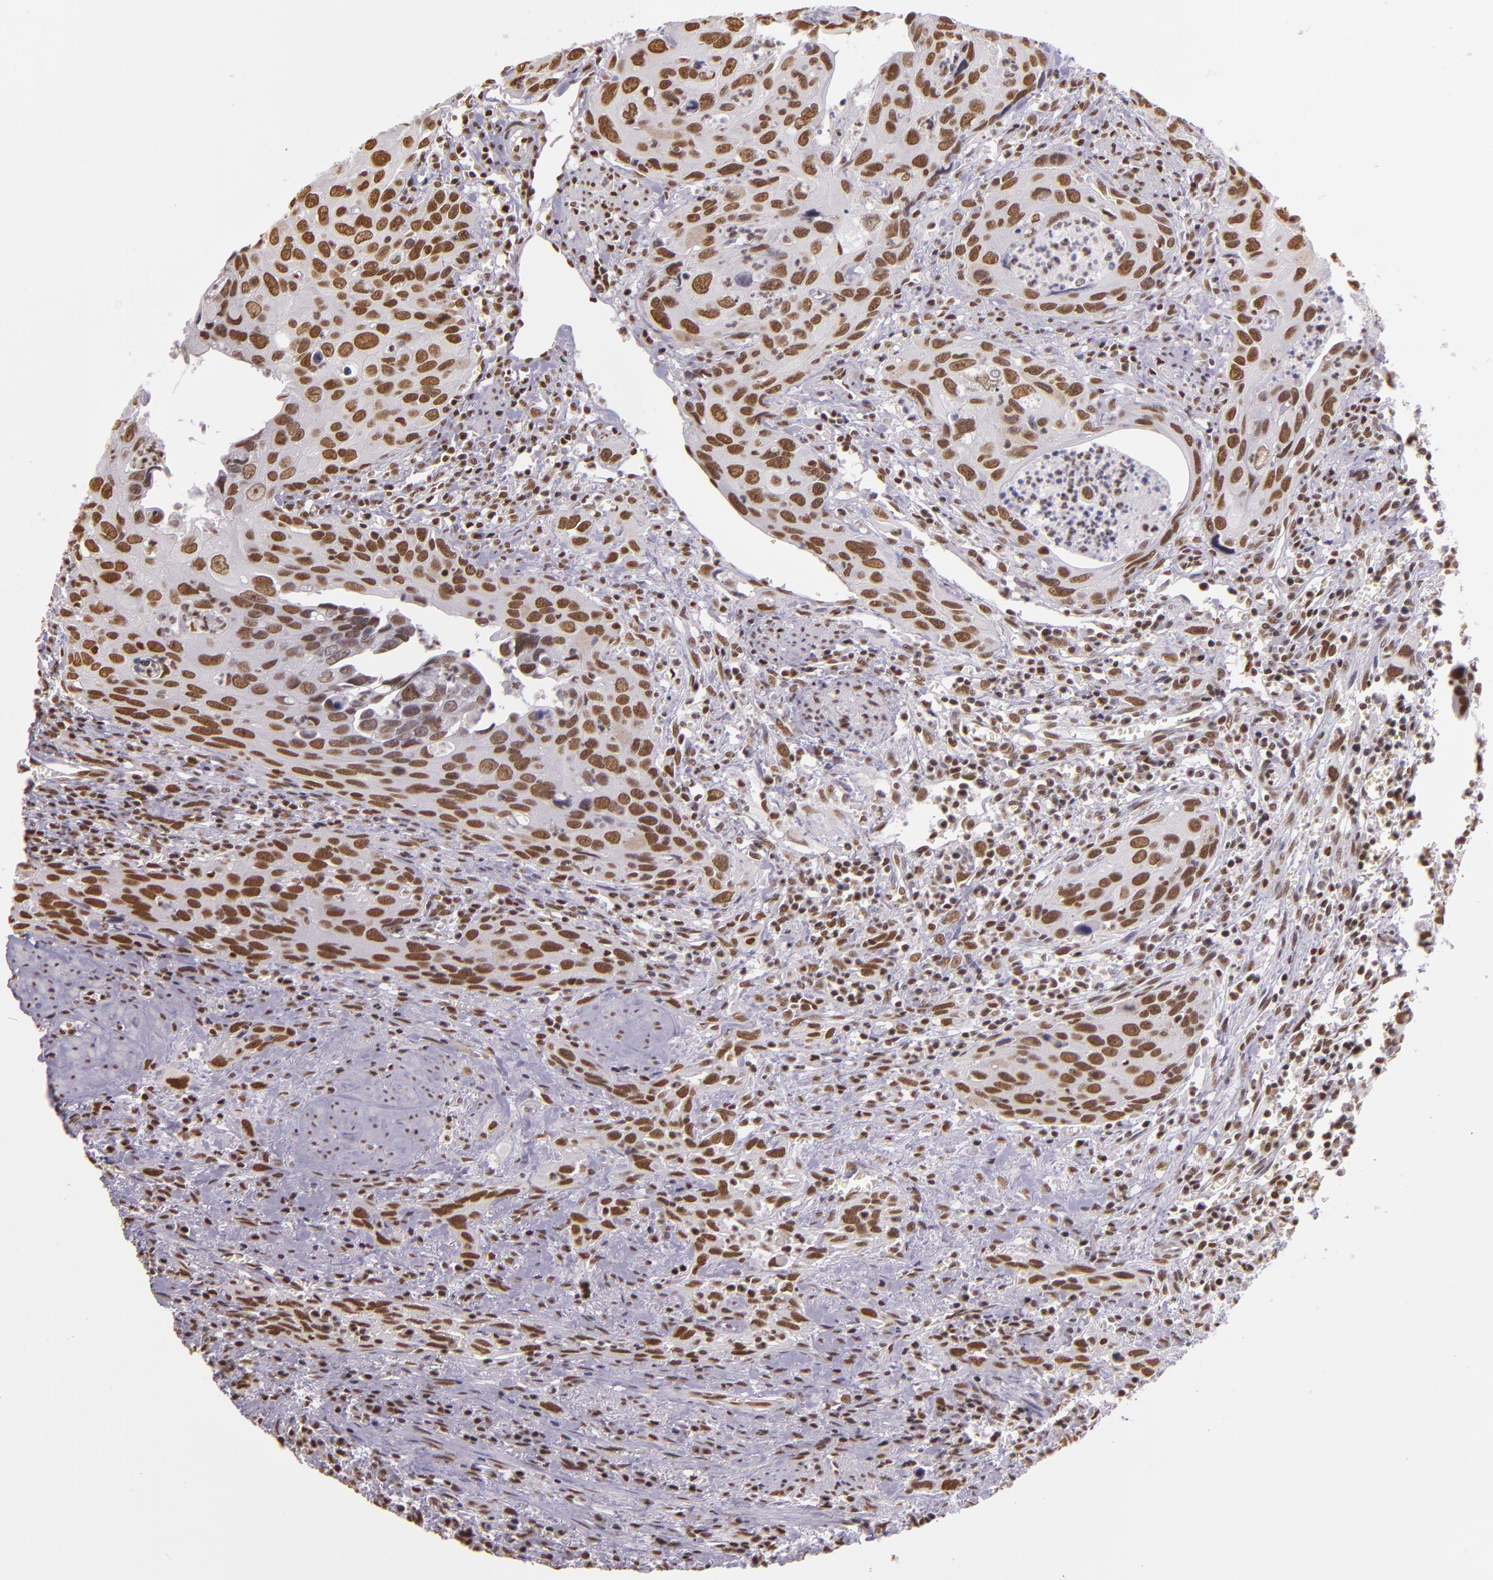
{"staining": {"intensity": "moderate", "quantity": ">75%", "location": "nuclear"}, "tissue": "urothelial cancer", "cell_type": "Tumor cells", "image_type": "cancer", "snomed": [{"axis": "morphology", "description": "Urothelial carcinoma, High grade"}, {"axis": "topography", "description": "Urinary bladder"}], "caption": "The image shows staining of high-grade urothelial carcinoma, revealing moderate nuclear protein expression (brown color) within tumor cells.", "gene": "USF1", "patient": {"sex": "male", "age": 71}}